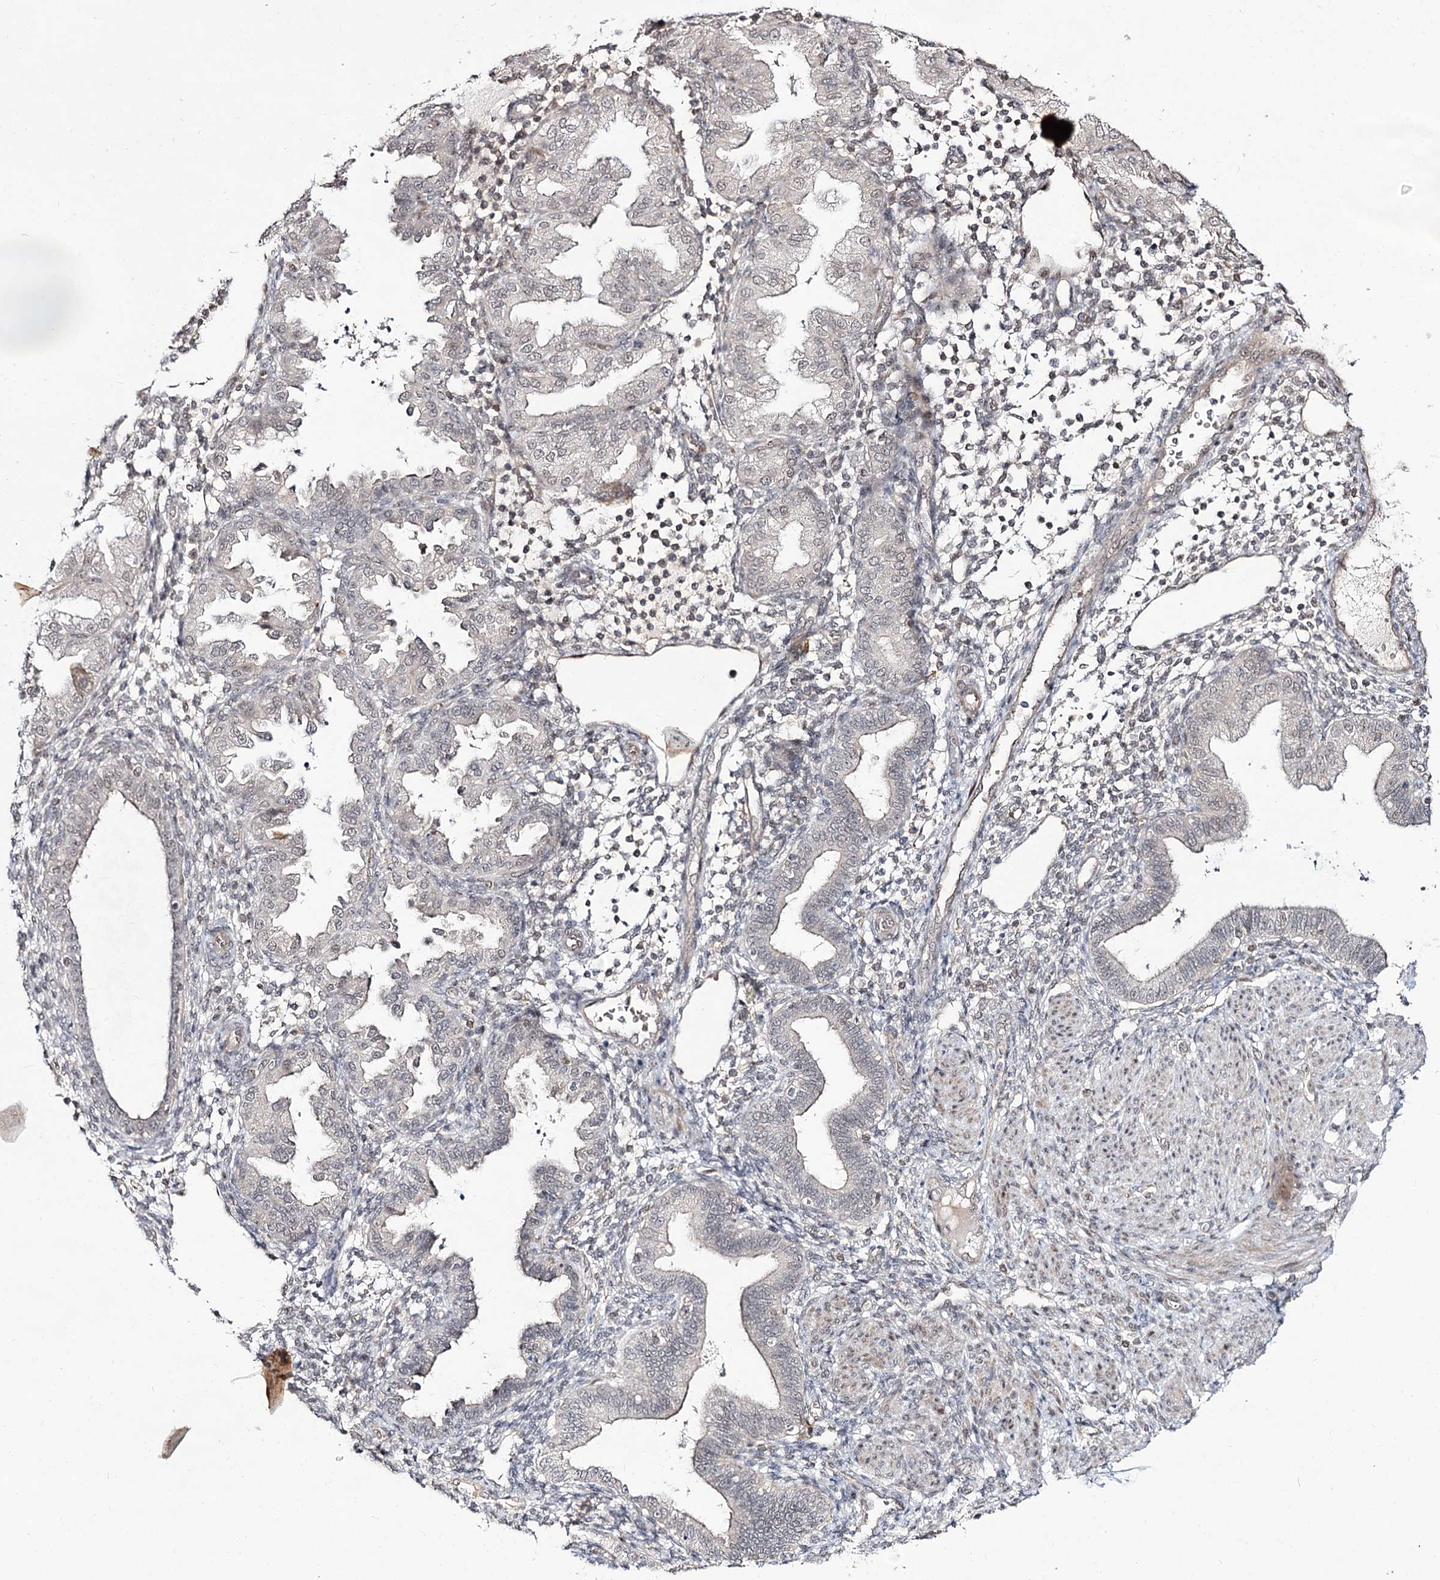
{"staining": {"intensity": "weak", "quantity": "<25%", "location": "nuclear"}, "tissue": "endometrium", "cell_type": "Cells in endometrial stroma", "image_type": "normal", "snomed": [{"axis": "morphology", "description": "Normal tissue, NOS"}, {"axis": "topography", "description": "Endometrium"}], "caption": "Immunohistochemistry (IHC) micrograph of normal human endometrium stained for a protein (brown), which displays no staining in cells in endometrial stroma.", "gene": "RRP9", "patient": {"sex": "female", "age": 53}}